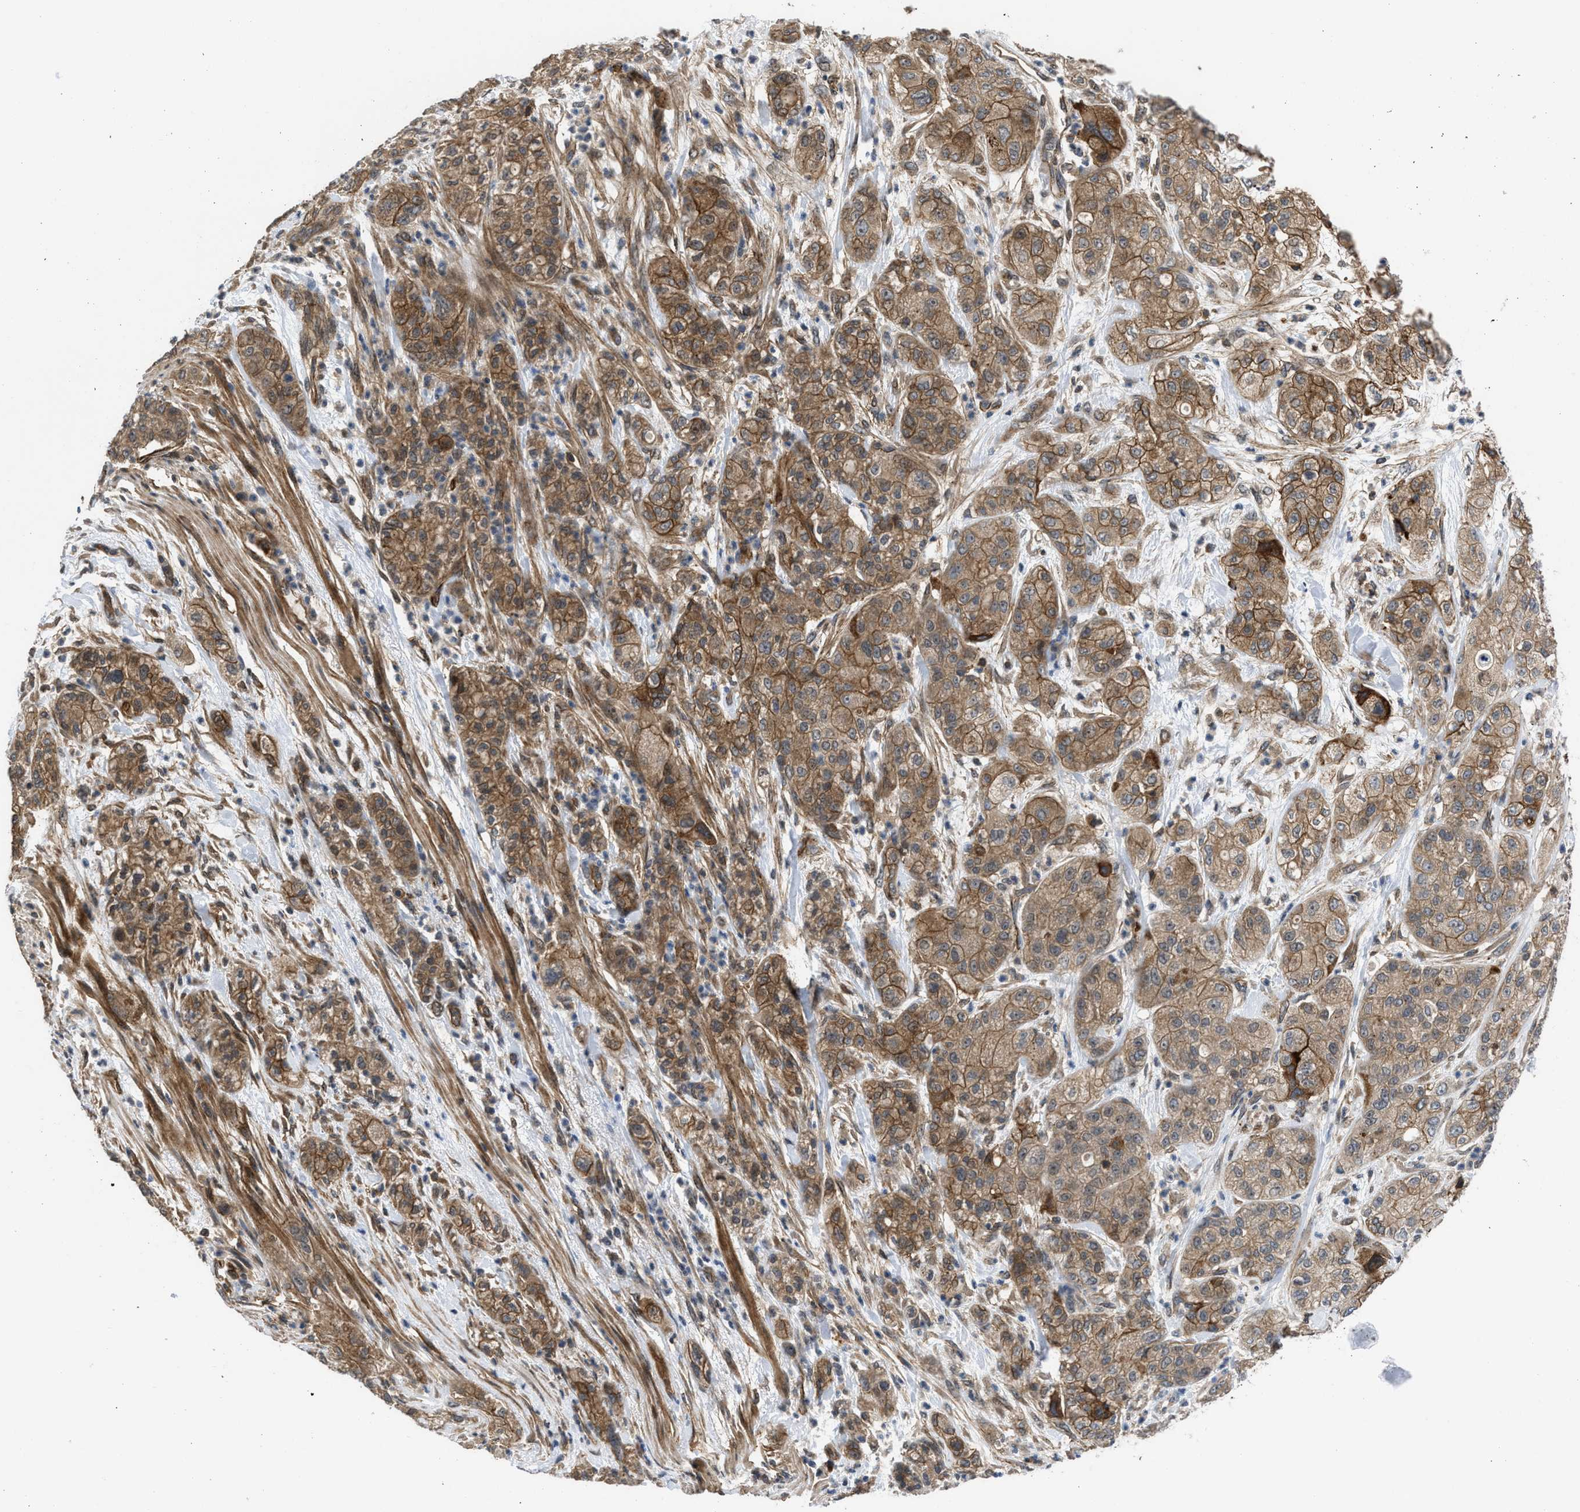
{"staining": {"intensity": "moderate", "quantity": ">75%", "location": "cytoplasmic/membranous"}, "tissue": "pancreatic cancer", "cell_type": "Tumor cells", "image_type": "cancer", "snomed": [{"axis": "morphology", "description": "Adenocarcinoma, NOS"}, {"axis": "topography", "description": "Pancreas"}], "caption": "A micrograph showing moderate cytoplasmic/membranous expression in approximately >75% of tumor cells in adenocarcinoma (pancreatic), as visualized by brown immunohistochemical staining.", "gene": "GPATCH2L", "patient": {"sex": "female", "age": 78}}